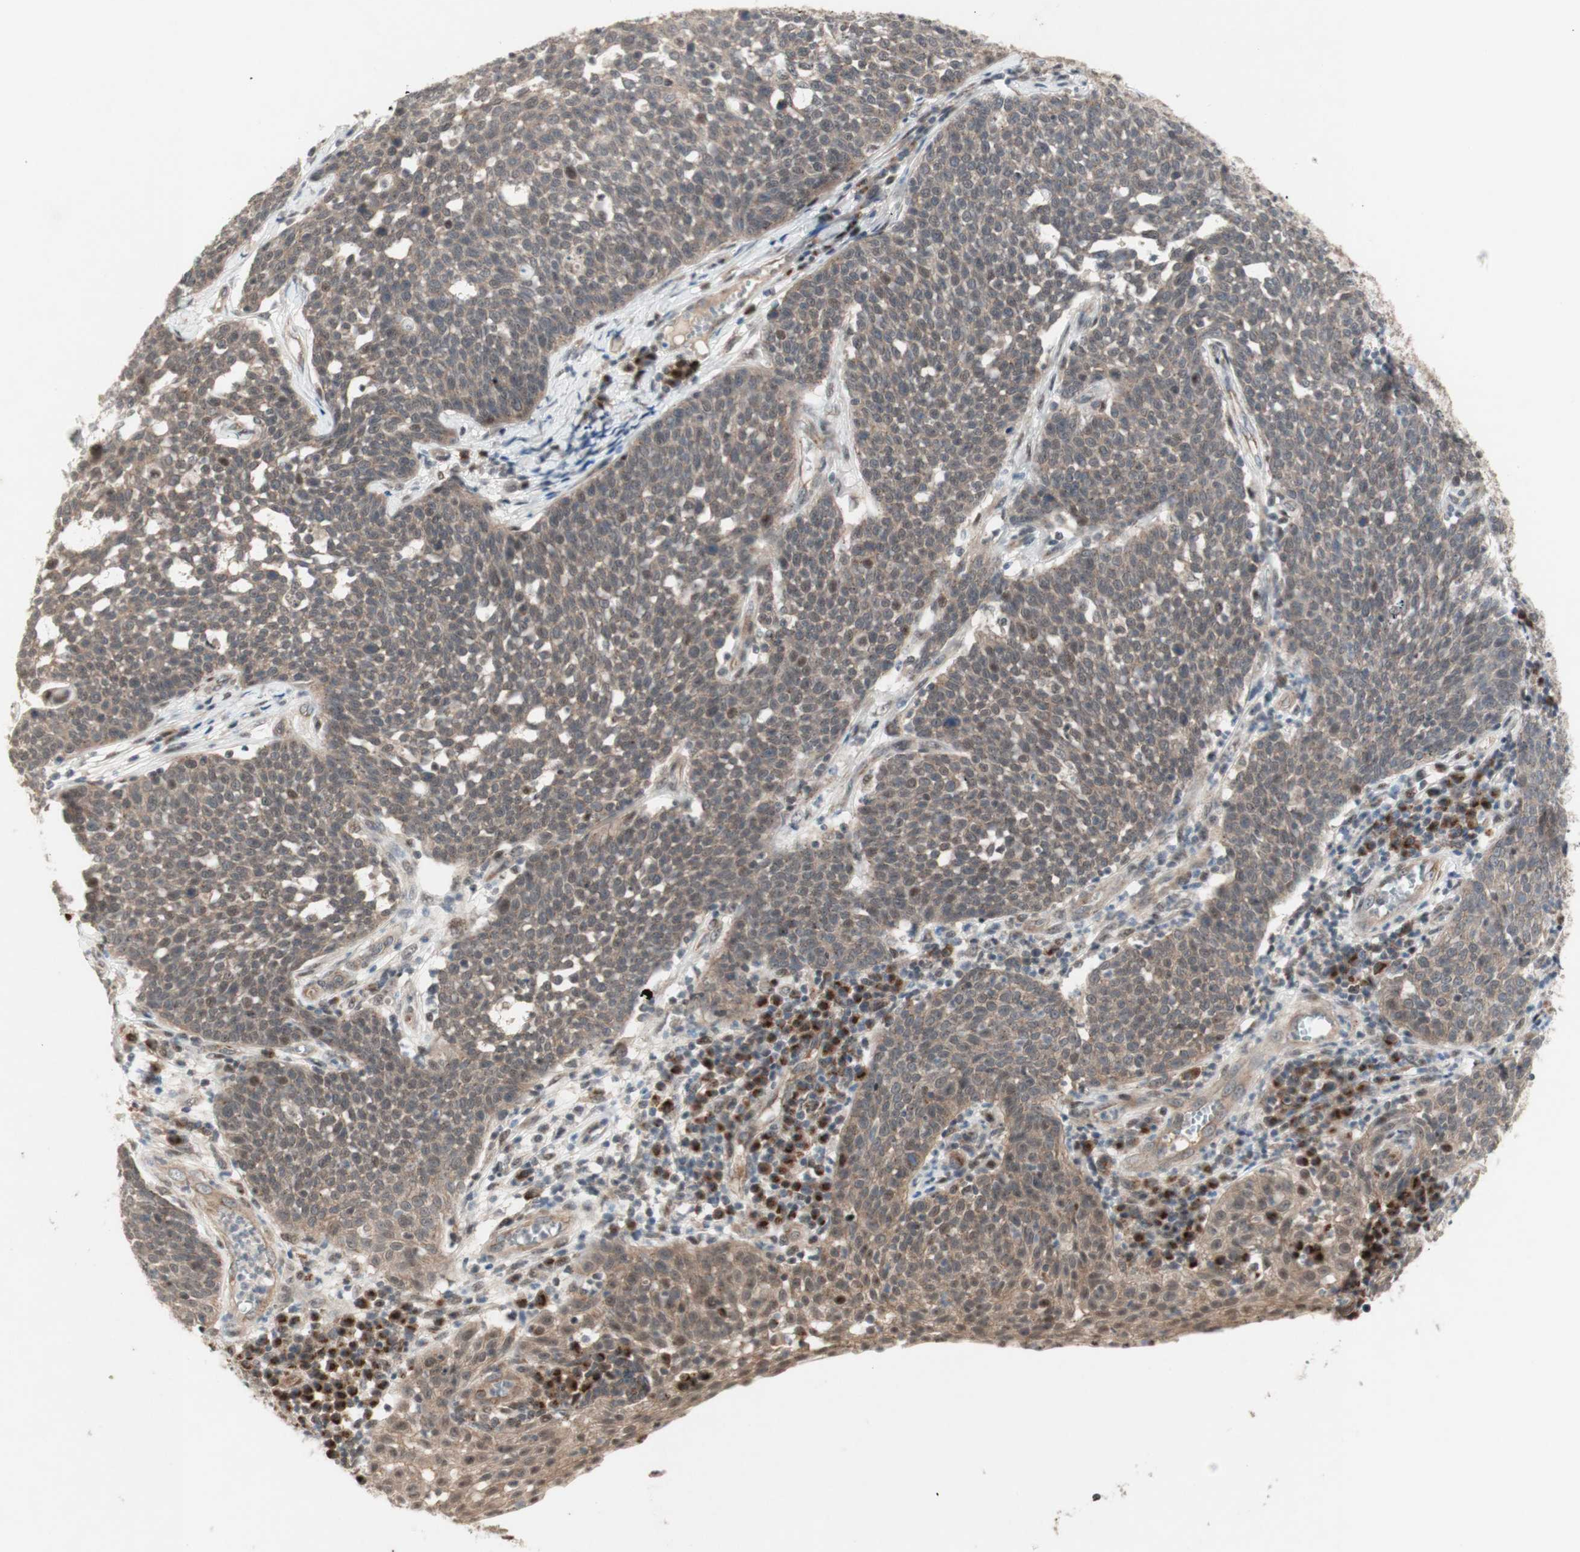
{"staining": {"intensity": "weak", "quantity": ">75%", "location": "cytoplasmic/membranous"}, "tissue": "cervical cancer", "cell_type": "Tumor cells", "image_type": "cancer", "snomed": [{"axis": "morphology", "description": "Squamous cell carcinoma, NOS"}, {"axis": "topography", "description": "Cervix"}], "caption": "A photomicrograph showing weak cytoplasmic/membranous positivity in about >75% of tumor cells in cervical squamous cell carcinoma, as visualized by brown immunohistochemical staining.", "gene": "CYLD", "patient": {"sex": "female", "age": 34}}